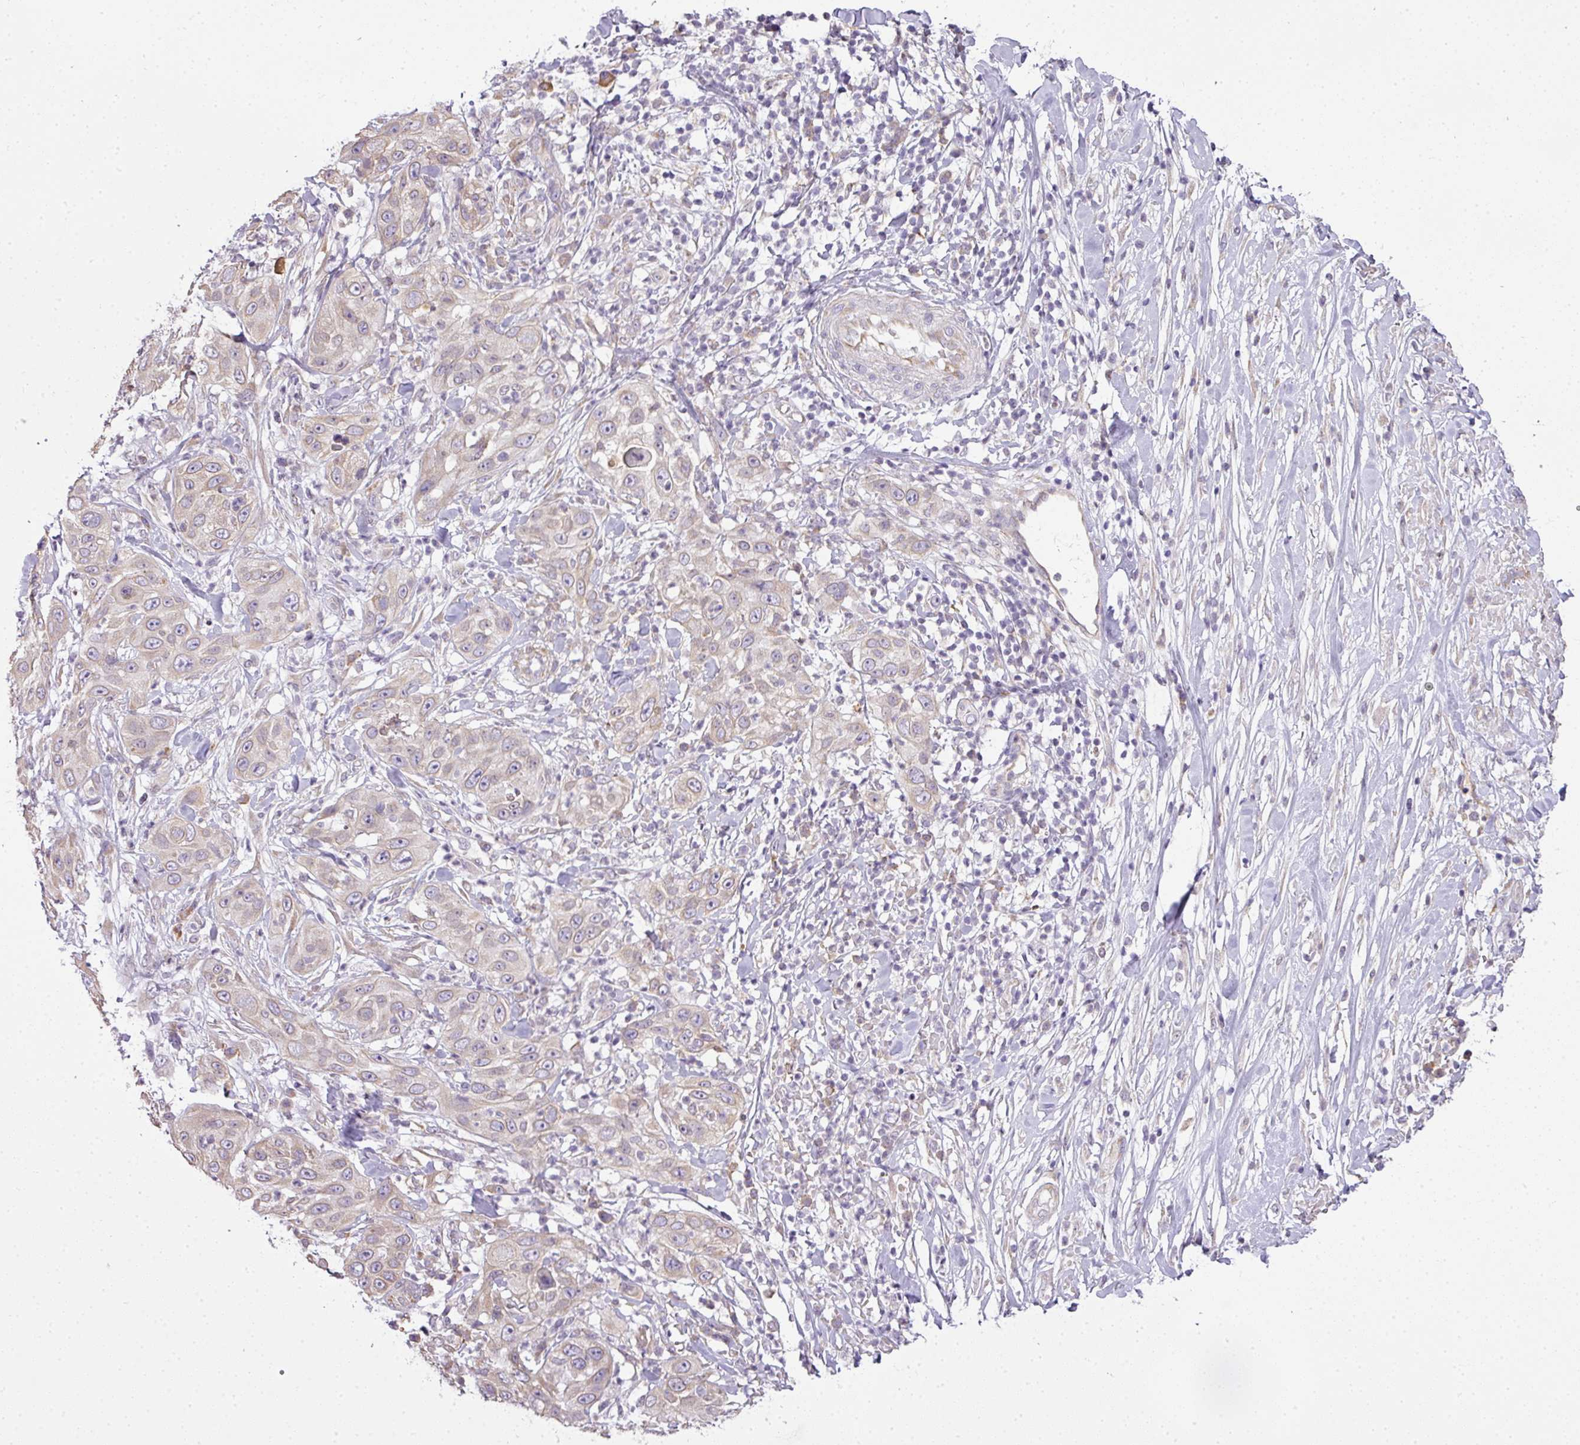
{"staining": {"intensity": "weak", "quantity": "<25%", "location": "cytoplasmic/membranous"}, "tissue": "skin cancer", "cell_type": "Tumor cells", "image_type": "cancer", "snomed": [{"axis": "morphology", "description": "Squamous cell carcinoma, NOS"}, {"axis": "topography", "description": "Skin"}], "caption": "Squamous cell carcinoma (skin) was stained to show a protein in brown. There is no significant positivity in tumor cells.", "gene": "COX18", "patient": {"sex": "female", "age": 44}}